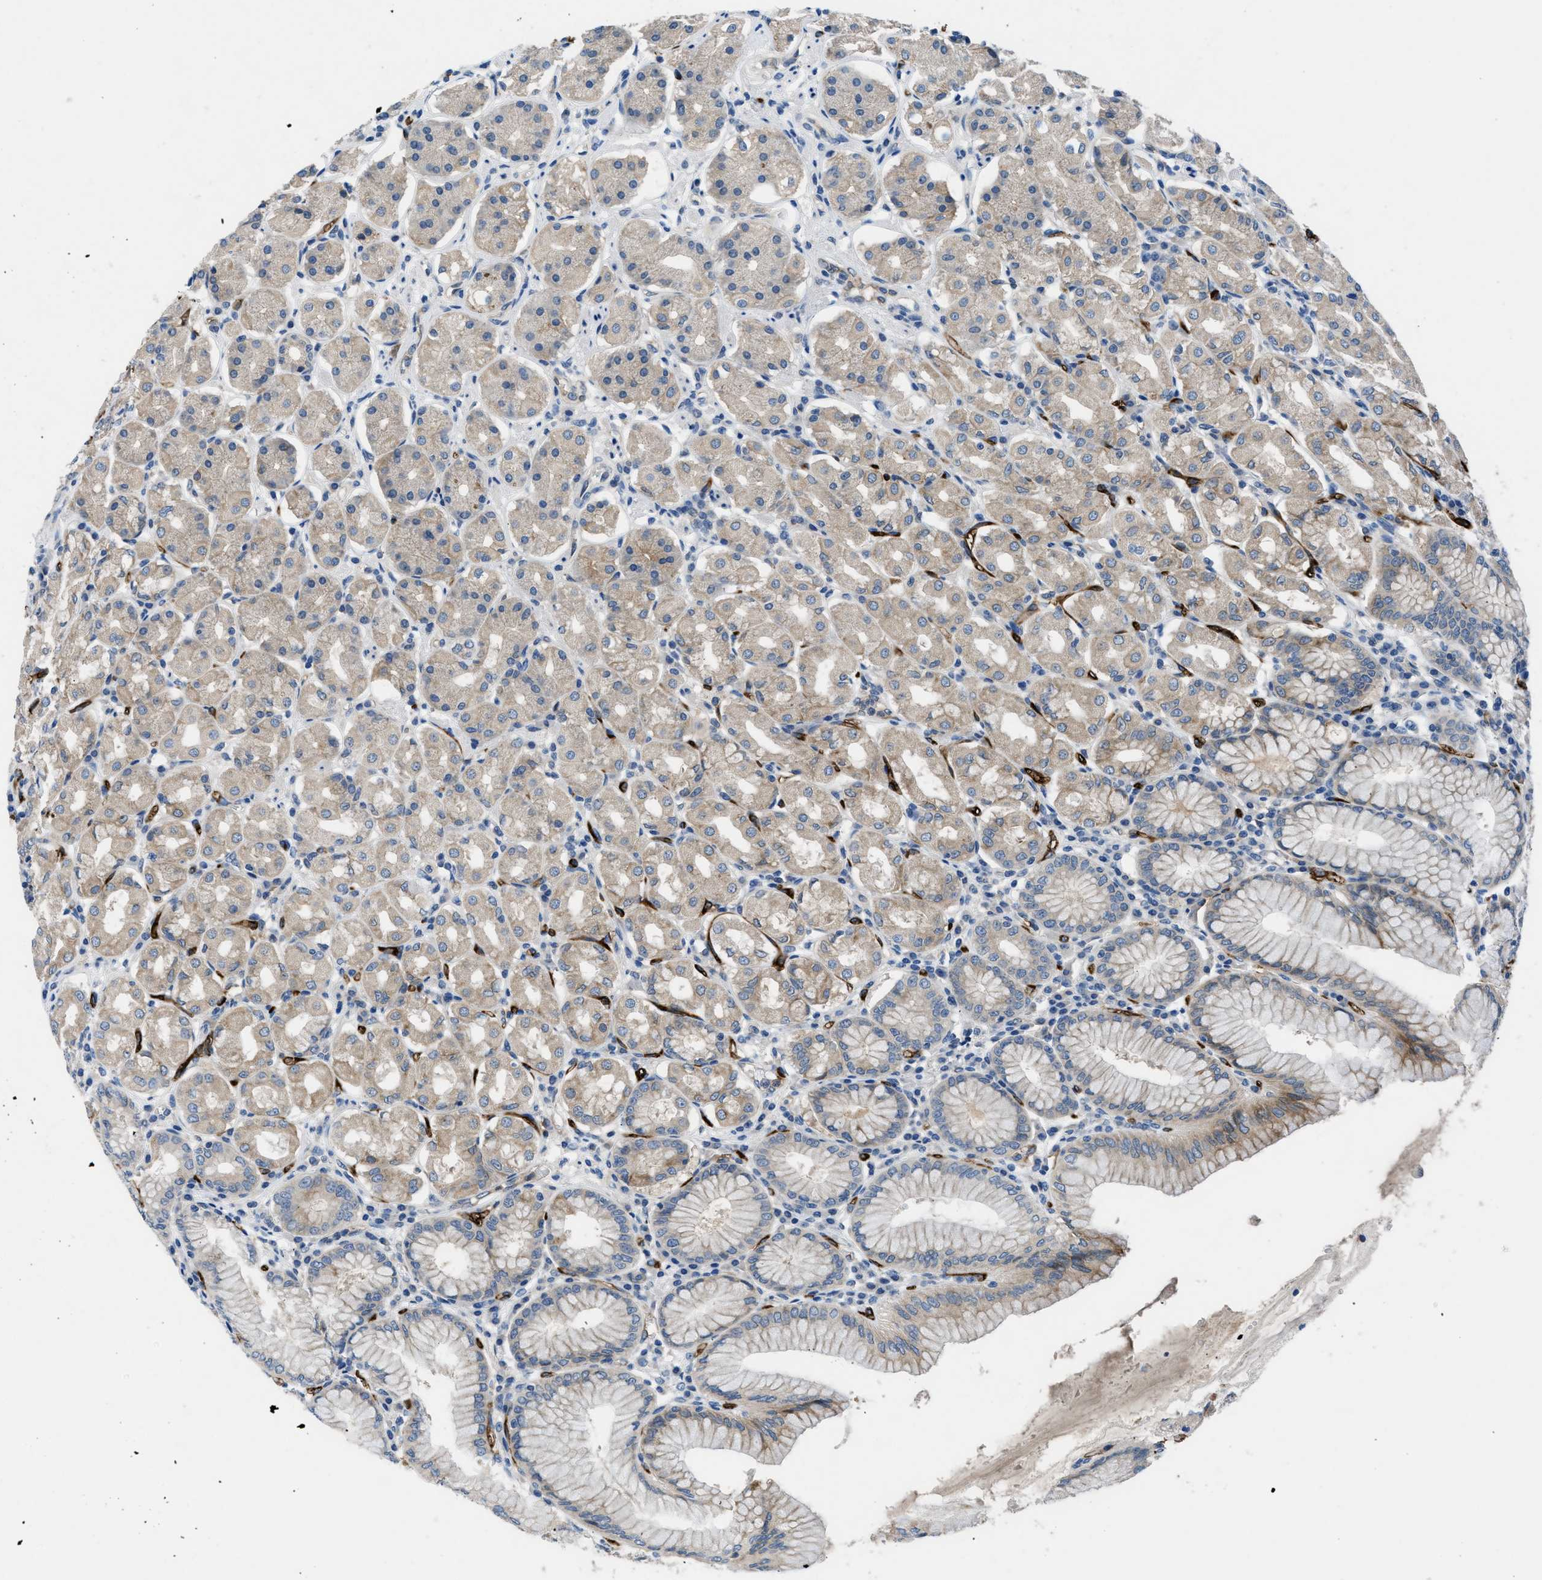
{"staining": {"intensity": "moderate", "quantity": "<25%", "location": "cytoplasmic/membranous"}, "tissue": "stomach", "cell_type": "Glandular cells", "image_type": "normal", "snomed": [{"axis": "morphology", "description": "Normal tissue, NOS"}, {"axis": "topography", "description": "Stomach"}, {"axis": "topography", "description": "Stomach, lower"}], "caption": "DAB (3,3'-diaminobenzidine) immunohistochemical staining of normal human stomach exhibits moderate cytoplasmic/membranous protein staining in approximately <25% of glandular cells. (Brightfield microscopy of DAB IHC at high magnification).", "gene": "PGR", "patient": {"sex": "female", "age": 56}}